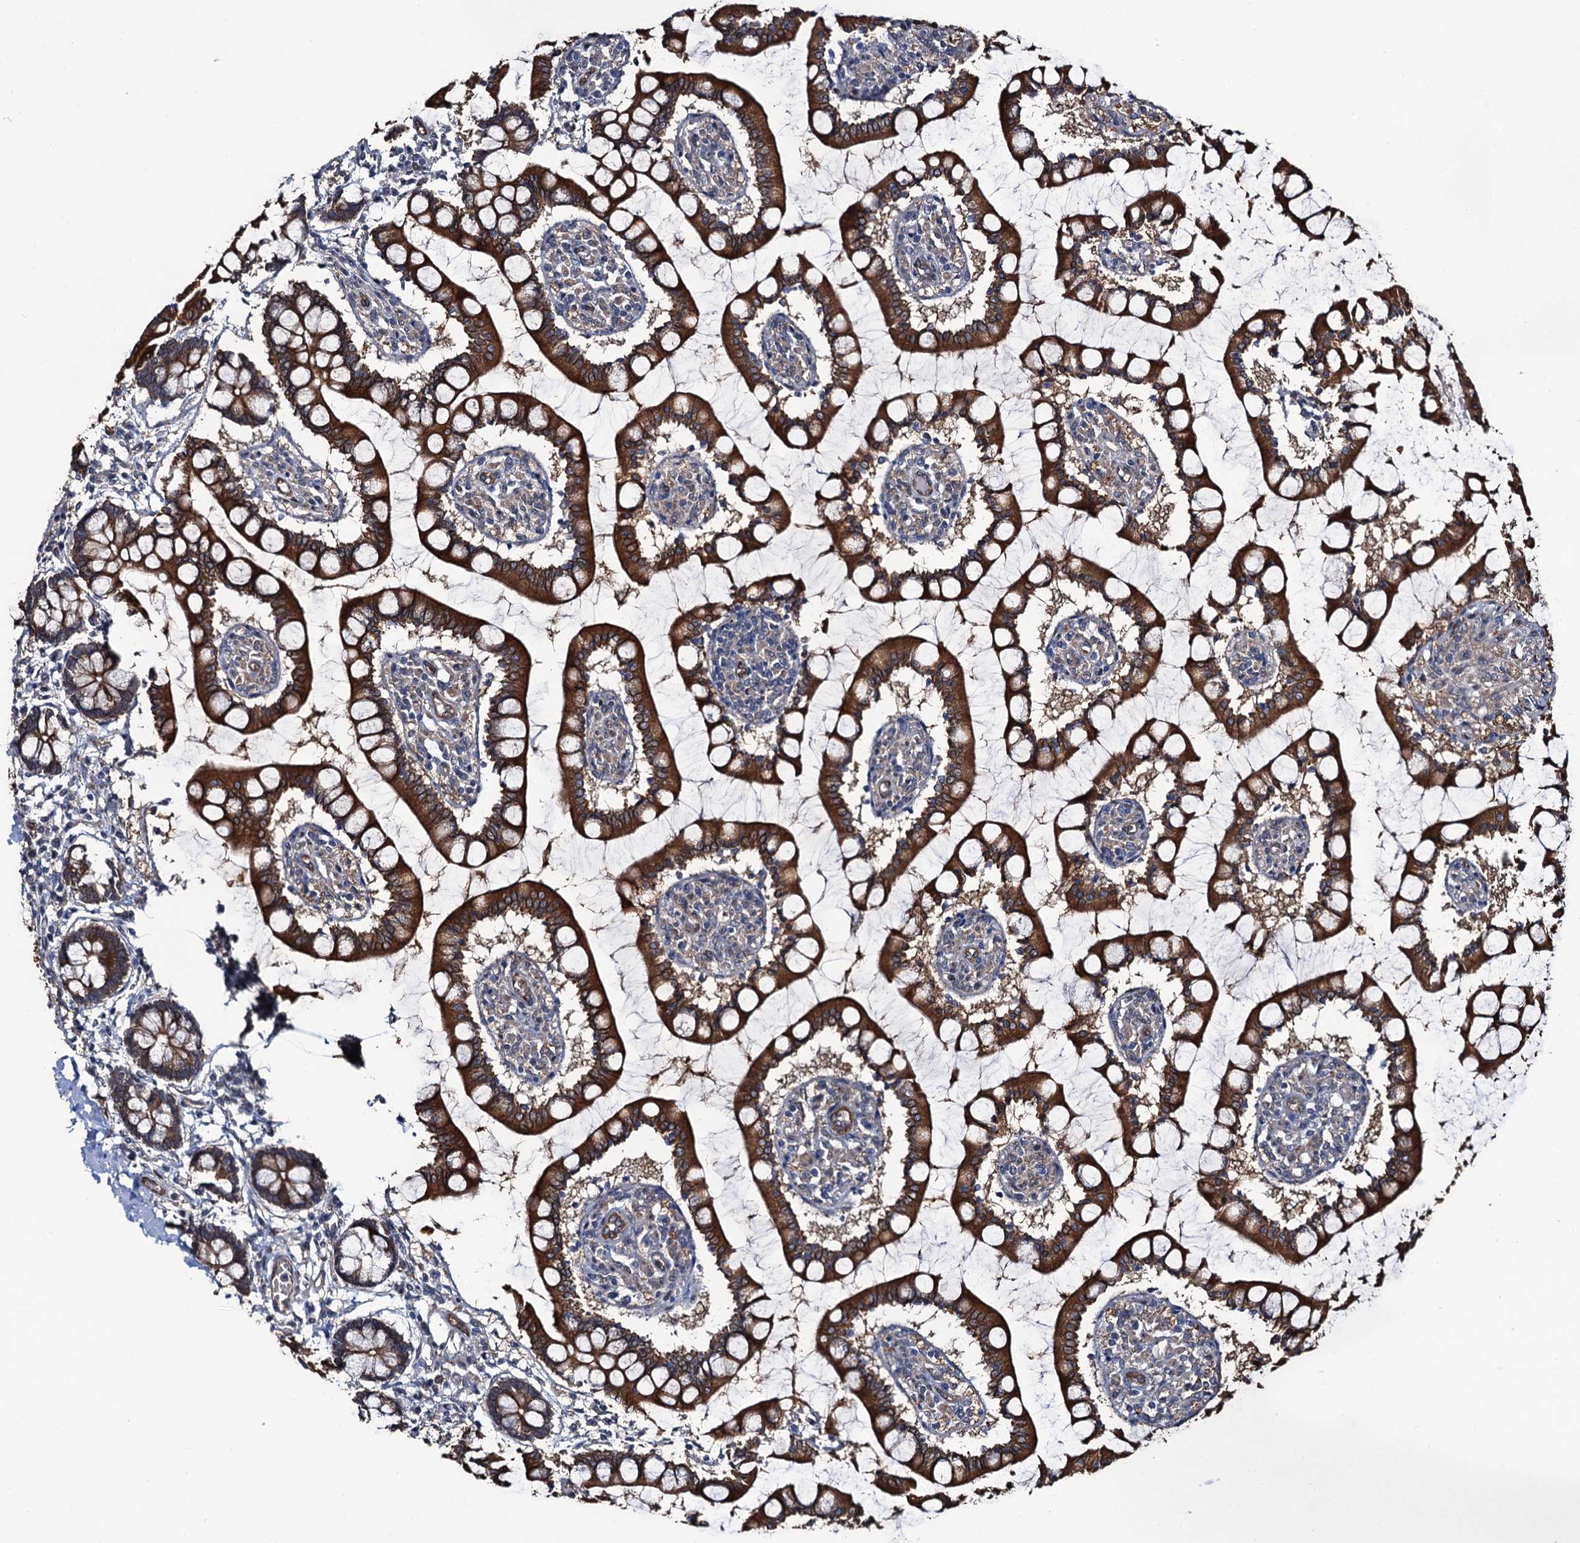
{"staining": {"intensity": "strong", "quantity": ">75%", "location": "cytoplasmic/membranous"}, "tissue": "small intestine", "cell_type": "Glandular cells", "image_type": "normal", "snomed": [{"axis": "morphology", "description": "Normal tissue, NOS"}, {"axis": "topography", "description": "Small intestine"}], "caption": "Strong cytoplasmic/membranous protein expression is seen in about >75% of glandular cells in small intestine. (DAB IHC, brown staining for protein, blue staining for nuclei).", "gene": "EVX2", "patient": {"sex": "male", "age": 52}}